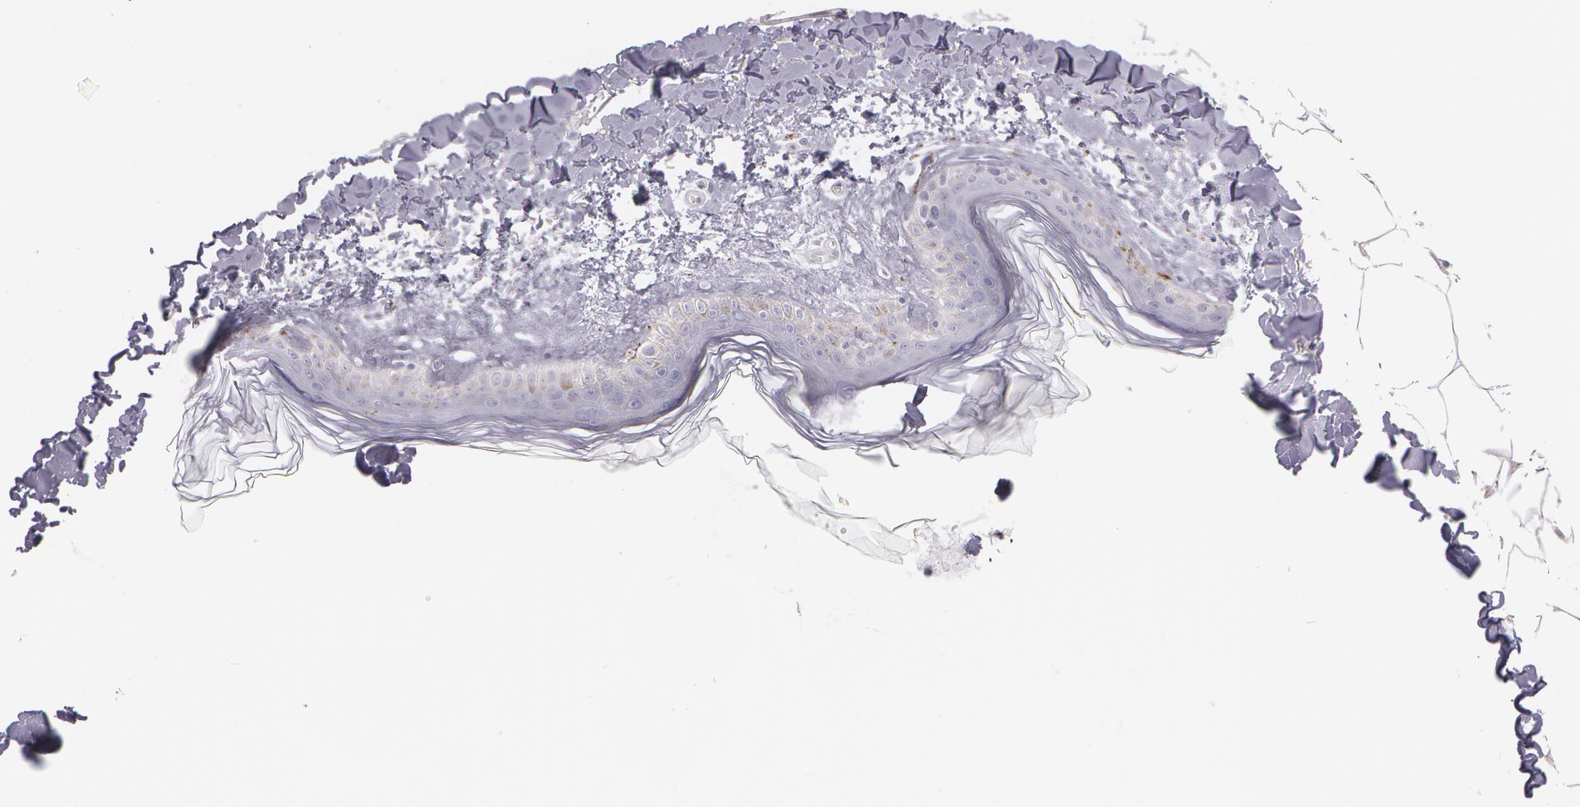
{"staining": {"intensity": "negative", "quantity": "none", "location": "none"}, "tissue": "skin", "cell_type": "Fibroblasts", "image_type": "normal", "snomed": [{"axis": "morphology", "description": "Normal tissue, NOS"}, {"axis": "topography", "description": "Skin"}], "caption": "An immunohistochemistry (IHC) micrograph of unremarkable skin is shown. There is no staining in fibroblasts of skin.", "gene": "SNCG", "patient": {"sex": "female", "age": 56}}